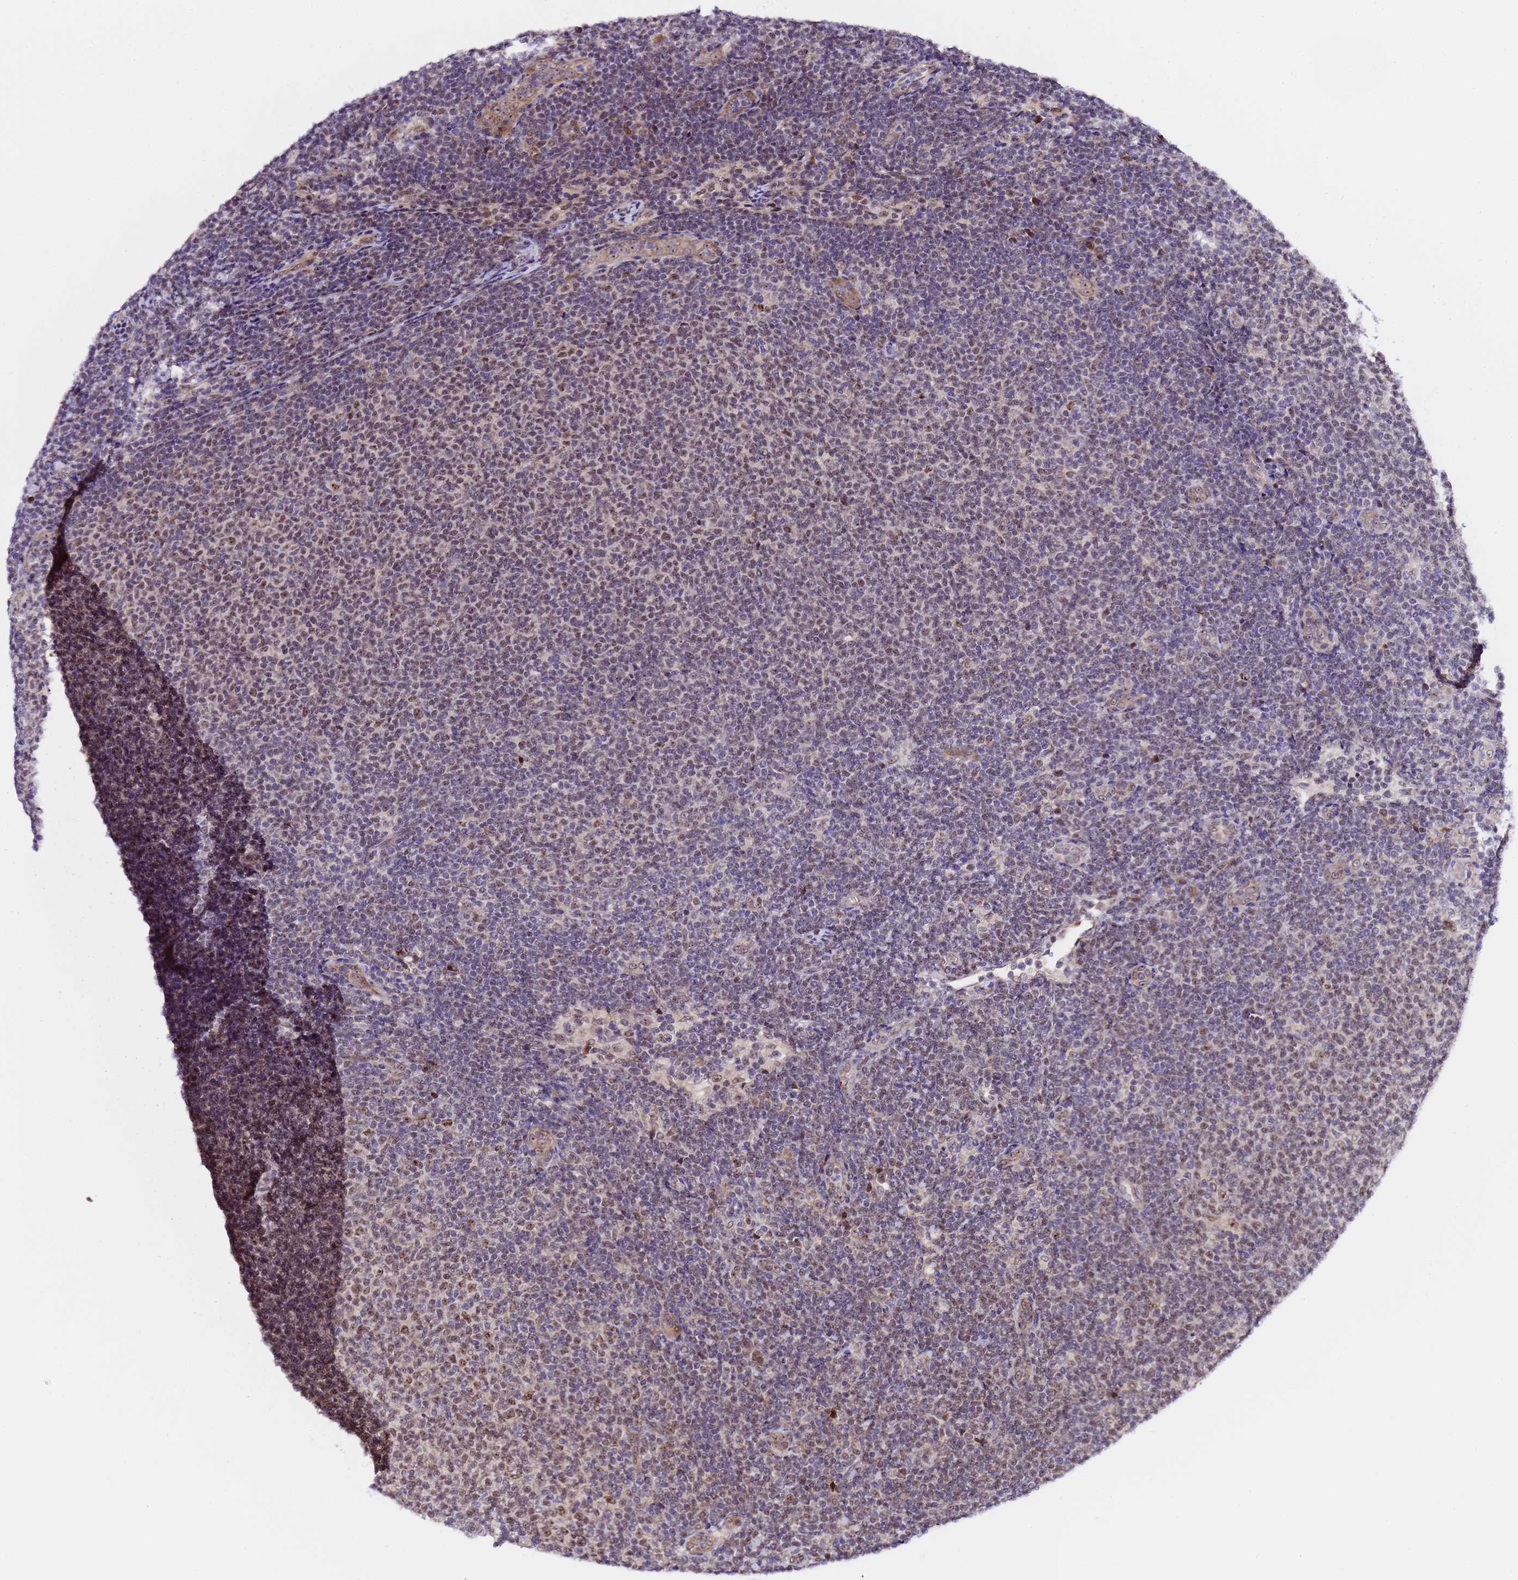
{"staining": {"intensity": "weak", "quantity": "25%-75%", "location": "nuclear"}, "tissue": "lymphoma", "cell_type": "Tumor cells", "image_type": "cancer", "snomed": [{"axis": "morphology", "description": "Malignant lymphoma, non-Hodgkin's type, Low grade"}, {"axis": "topography", "description": "Lymph node"}], "caption": "The image reveals immunohistochemical staining of lymphoma. There is weak nuclear staining is identified in about 25%-75% of tumor cells. The staining was performed using DAB (3,3'-diaminobenzidine), with brown indicating positive protein expression. Nuclei are stained blue with hematoxylin.", "gene": "SLX4IP", "patient": {"sex": "male", "age": 66}}